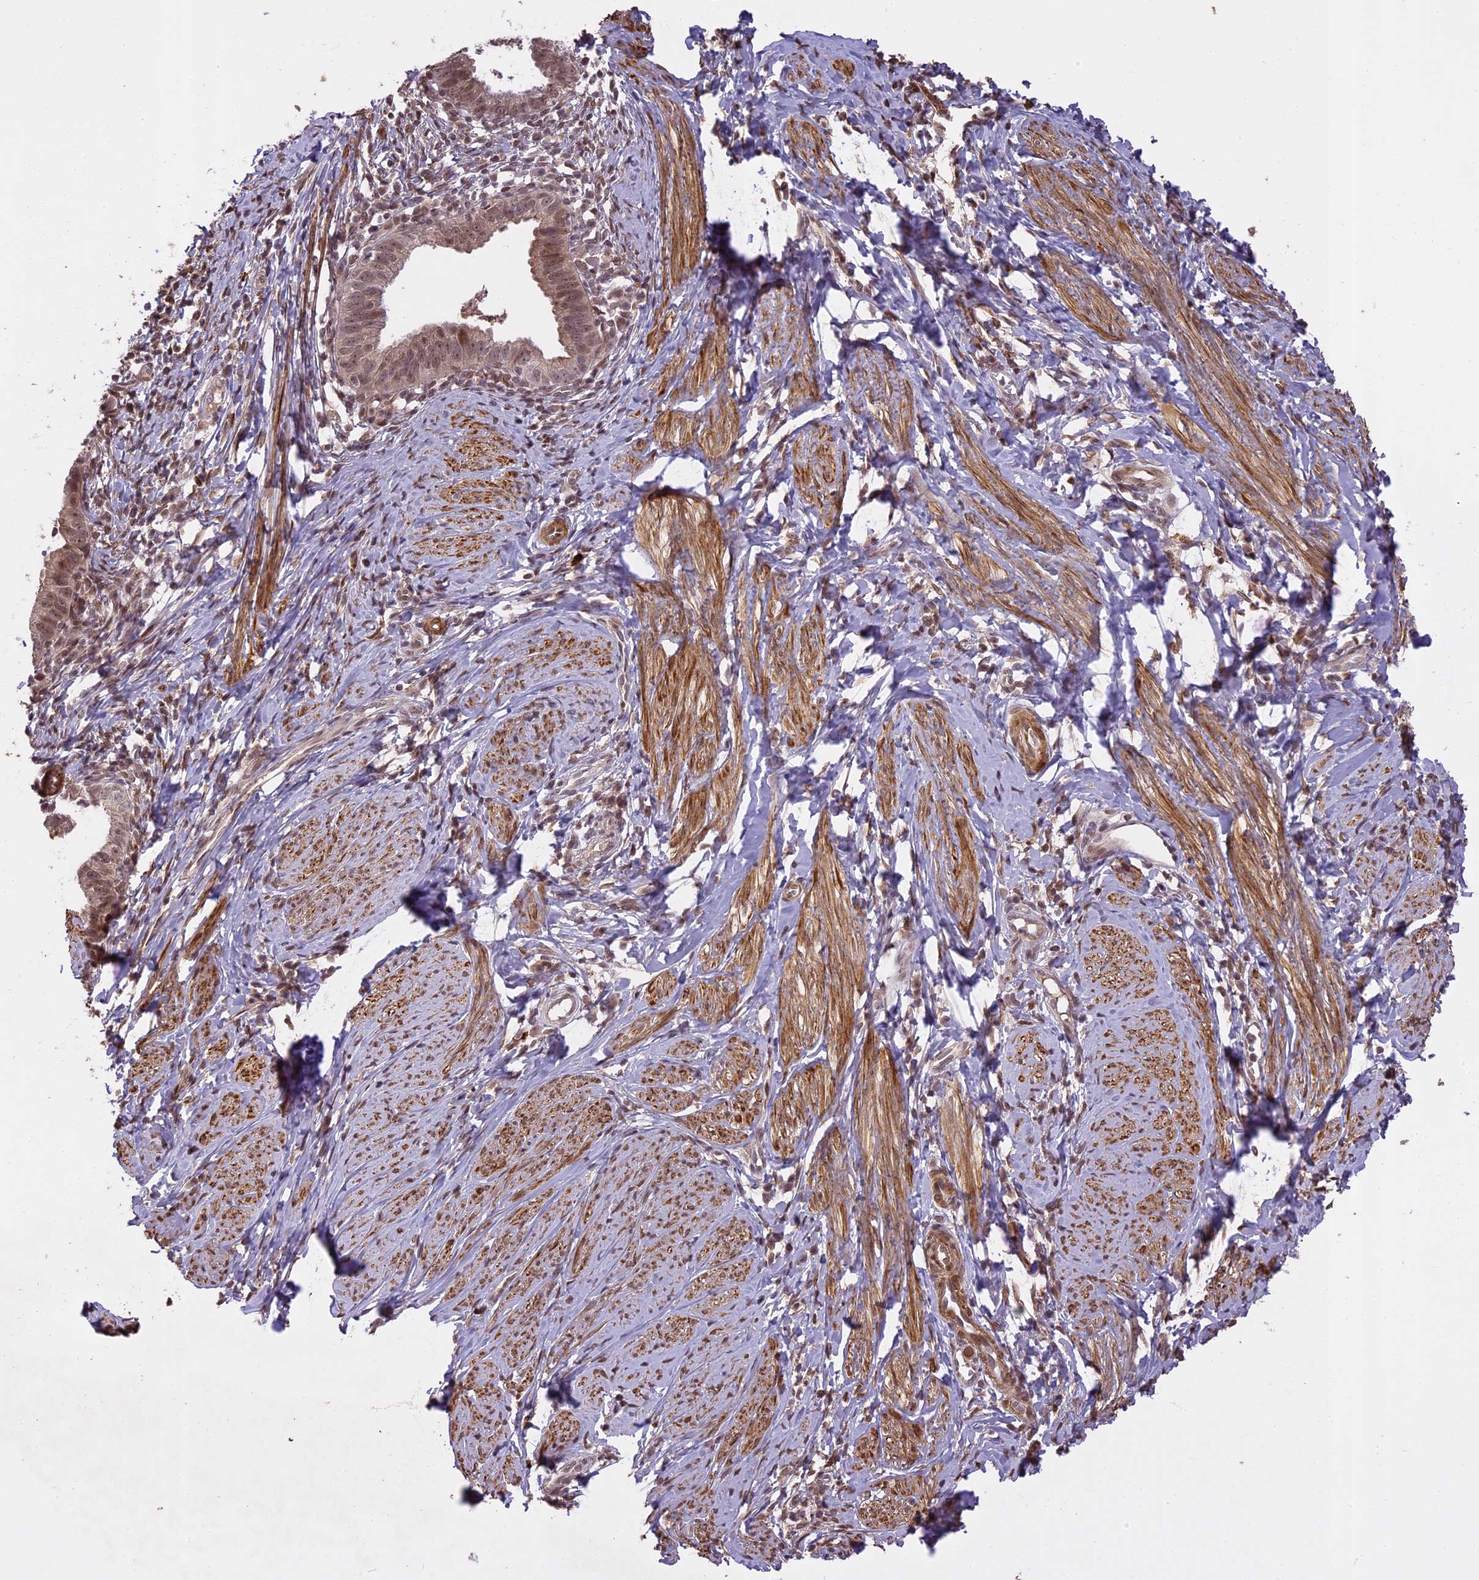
{"staining": {"intensity": "weak", "quantity": "25%-75%", "location": "cytoplasmic/membranous,nuclear"}, "tissue": "cervical cancer", "cell_type": "Tumor cells", "image_type": "cancer", "snomed": [{"axis": "morphology", "description": "Adenocarcinoma, NOS"}, {"axis": "topography", "description": "Cervix"}], "caption": "Human cervical cancer stained for a protein (brown) demonstrates weak cytoplasmic/membranous and nuclear positive positivity in about 25%-75% of tumor cells.", "gene": "PRELID2", "patient": {"sex": "female", "age": 36}}